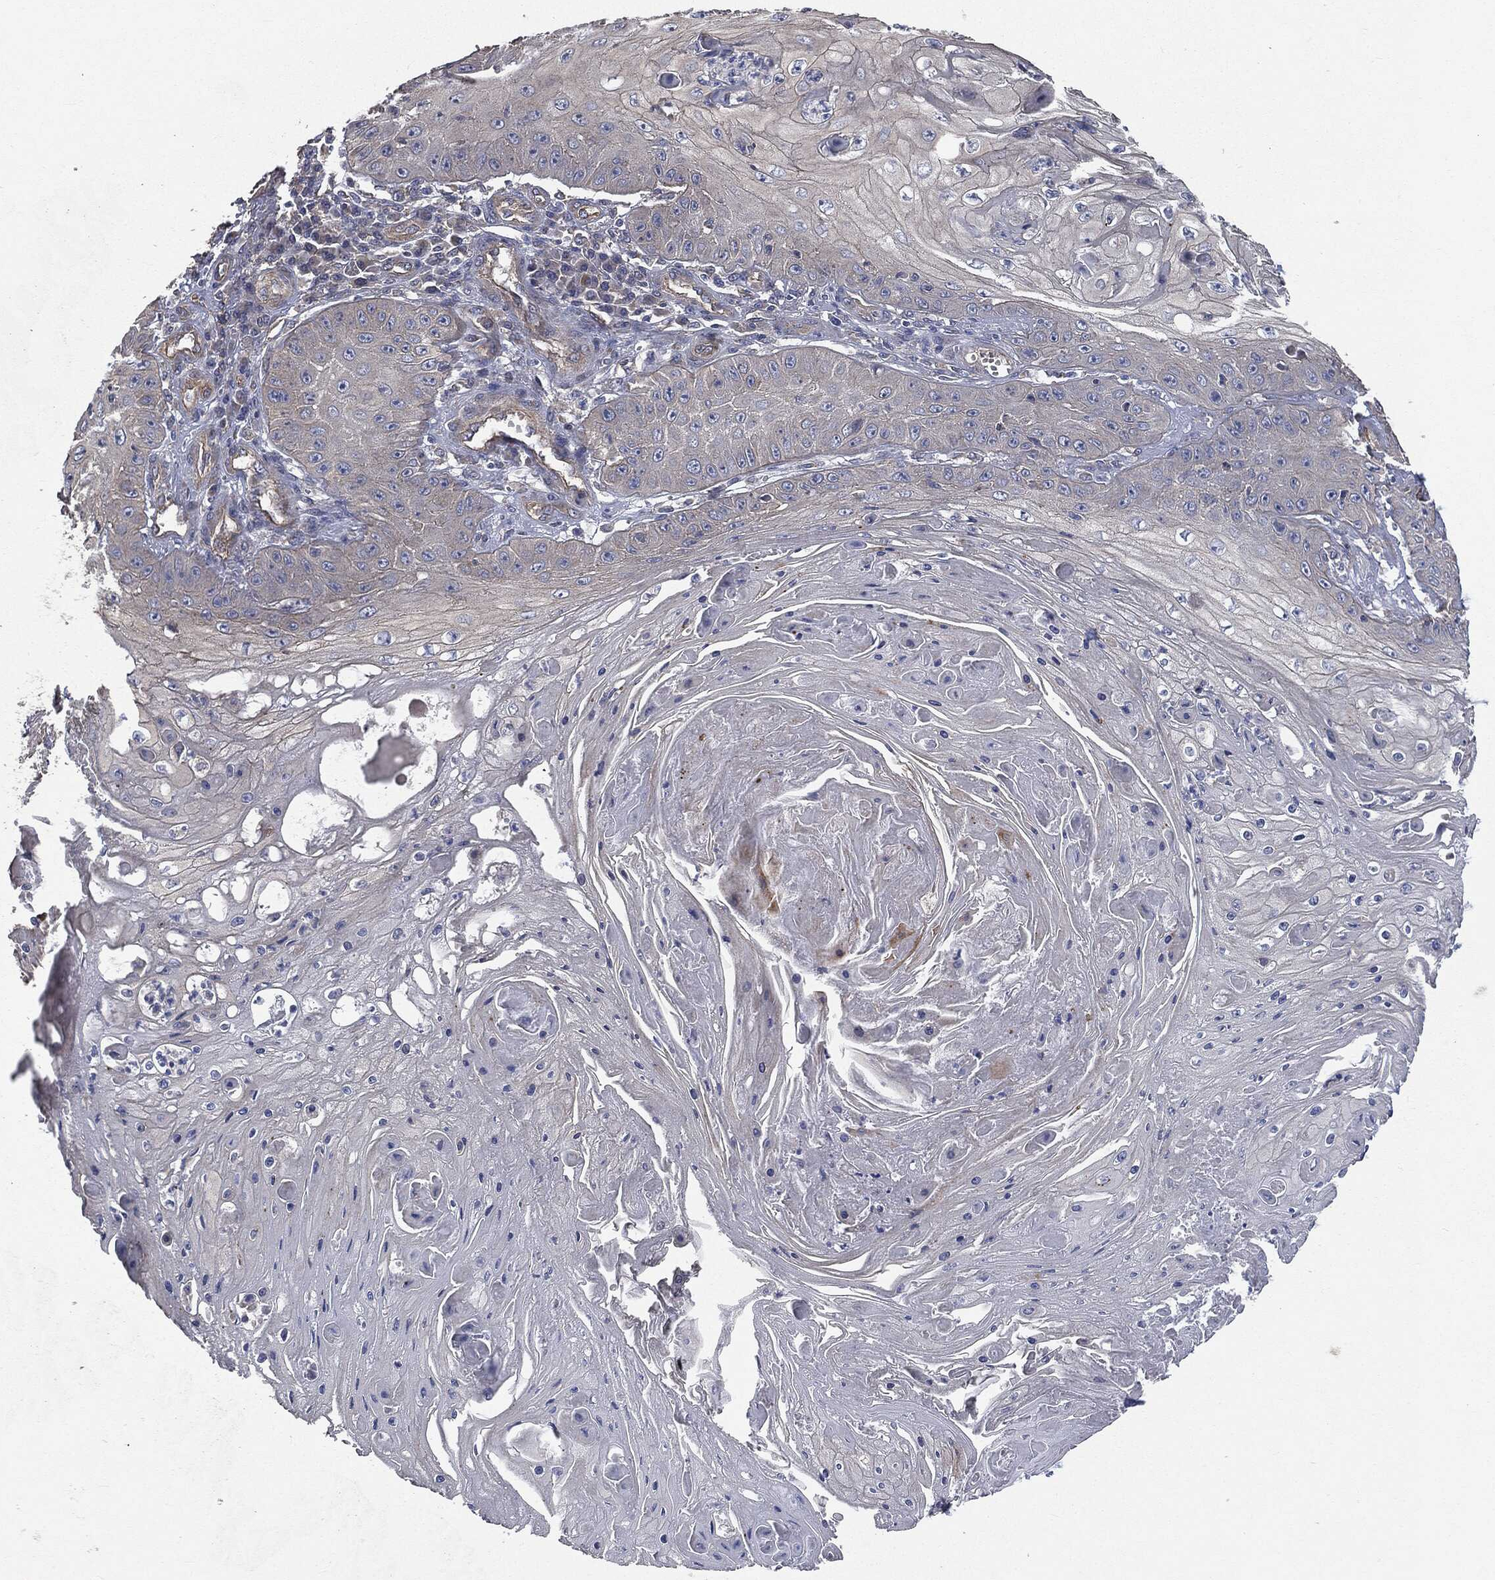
{"staining": {"intensity": "negative", "quantity": "none", "location": "none"}, "tissue": "skin cancer", "cell_type": "Tumor cells", "image_type": "cancer", "snomed": [{"axis": "morphology", "description": "Squamous cell carcinoma, NOS"}, {"axis": "topography", "description": "Skin"}], "caption": "Skin cancer (squamous cell carcinoma) was stained to show a protein in brown. There is no significant staining in tumor cells.", "gene": "EPS15L1", "patient": {"sex": "male", "age": 70}}